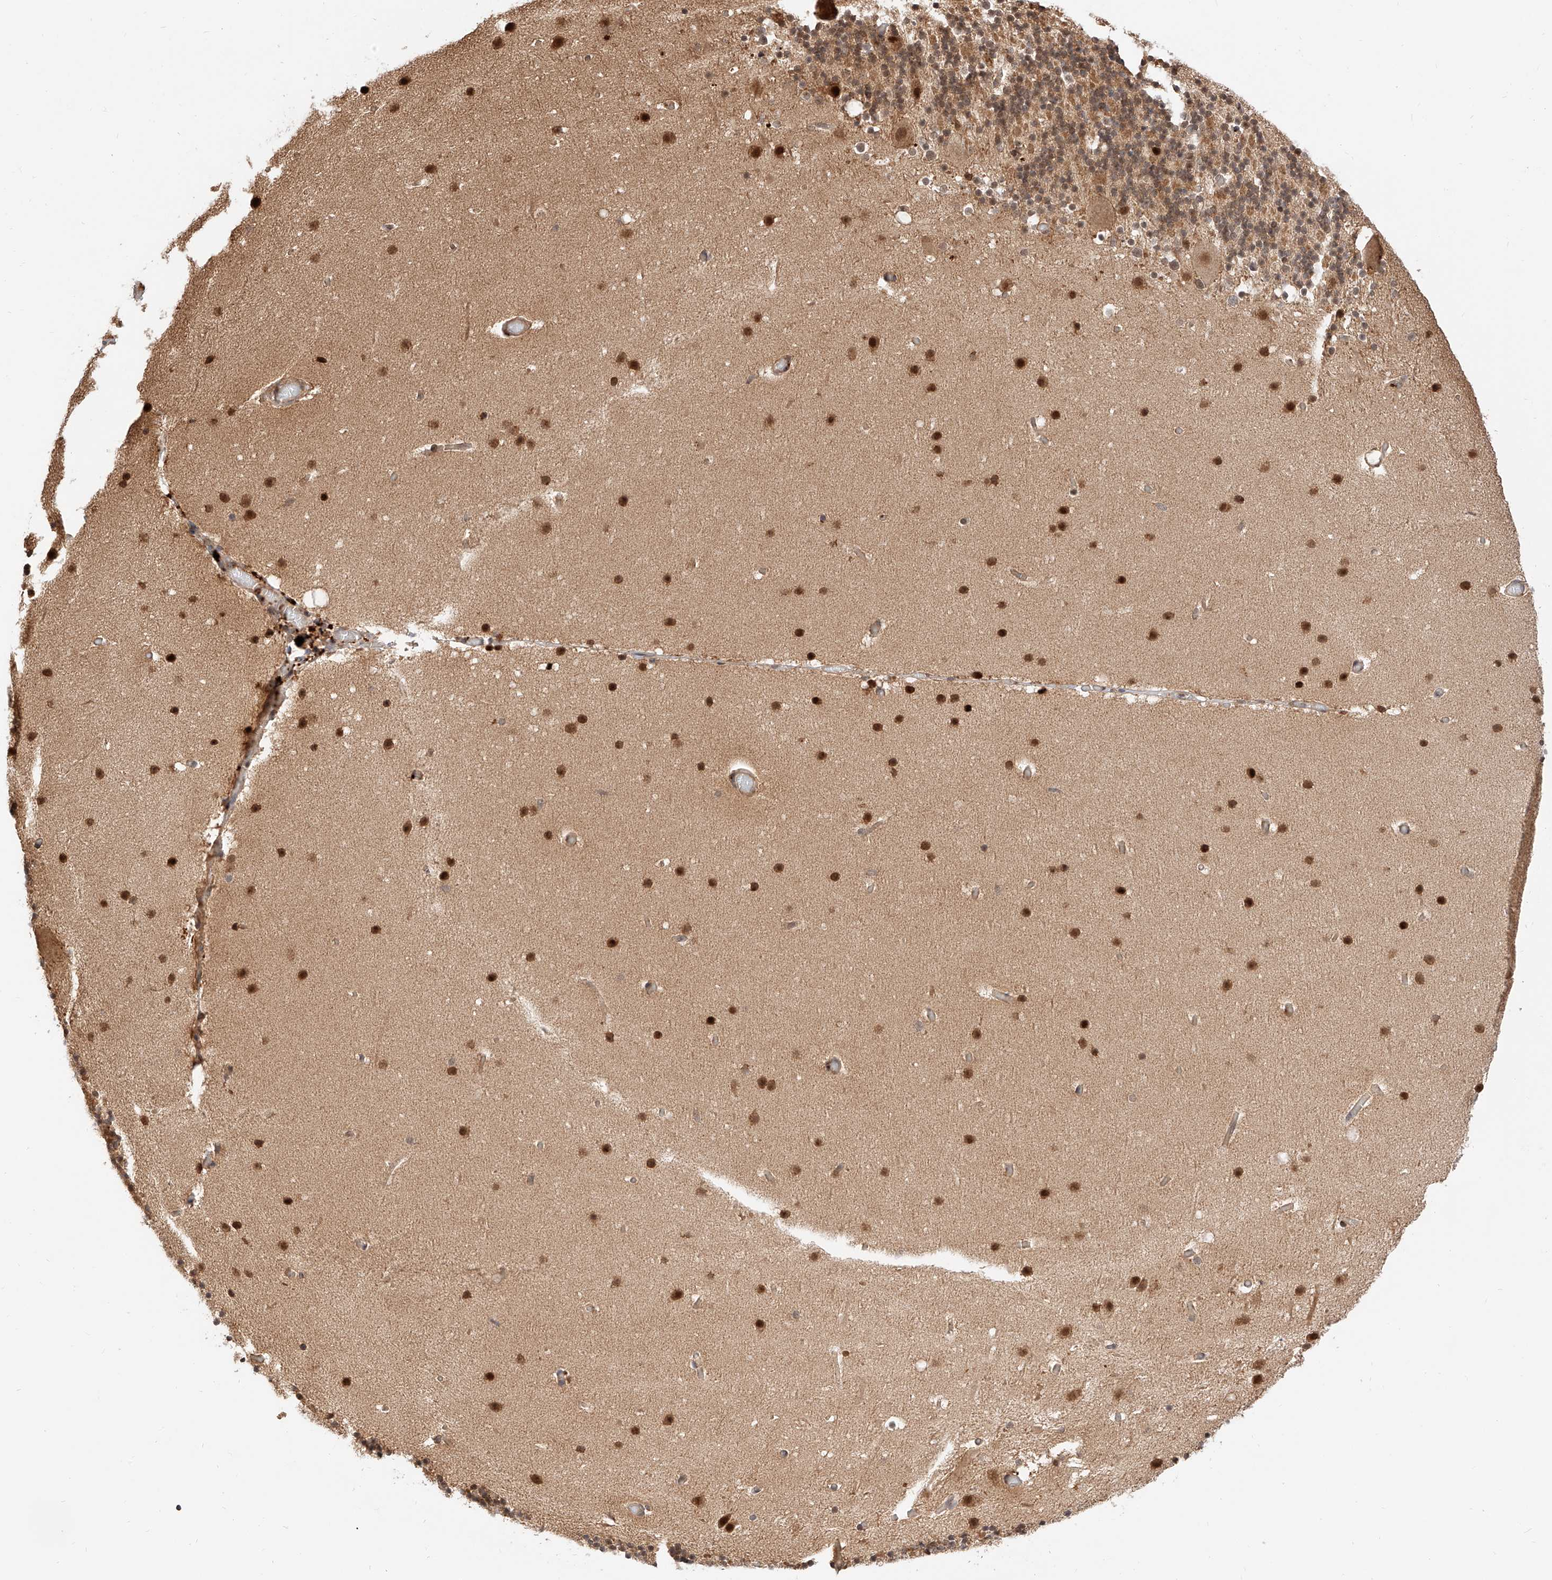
{"staining": {"intensity": "moderate", "quantity": "<25%", "location": "cytoplasmic/membranous,nuclear"}, "tissue": "cerebellum", "cell_type": "Cells in granular layer", "image_type": "normal", "snomed": [{"axis": "morphology", "description": "Normal tissue, NOS"}, {"axis": "topography", "description": "Cerebellum"}], "caption": "Cerebellum stained with IHC demonstrates moderate cytoplasmic/membranous,nuclear expression in about <25% of cells in granular layer. The staining is performed using DAB brown chromogen to label protein expression. The nuclei are counter-stained blue using hematoxylin.", "gene": "EIF4H", "patient": {"sex": "male", "age": 57}}